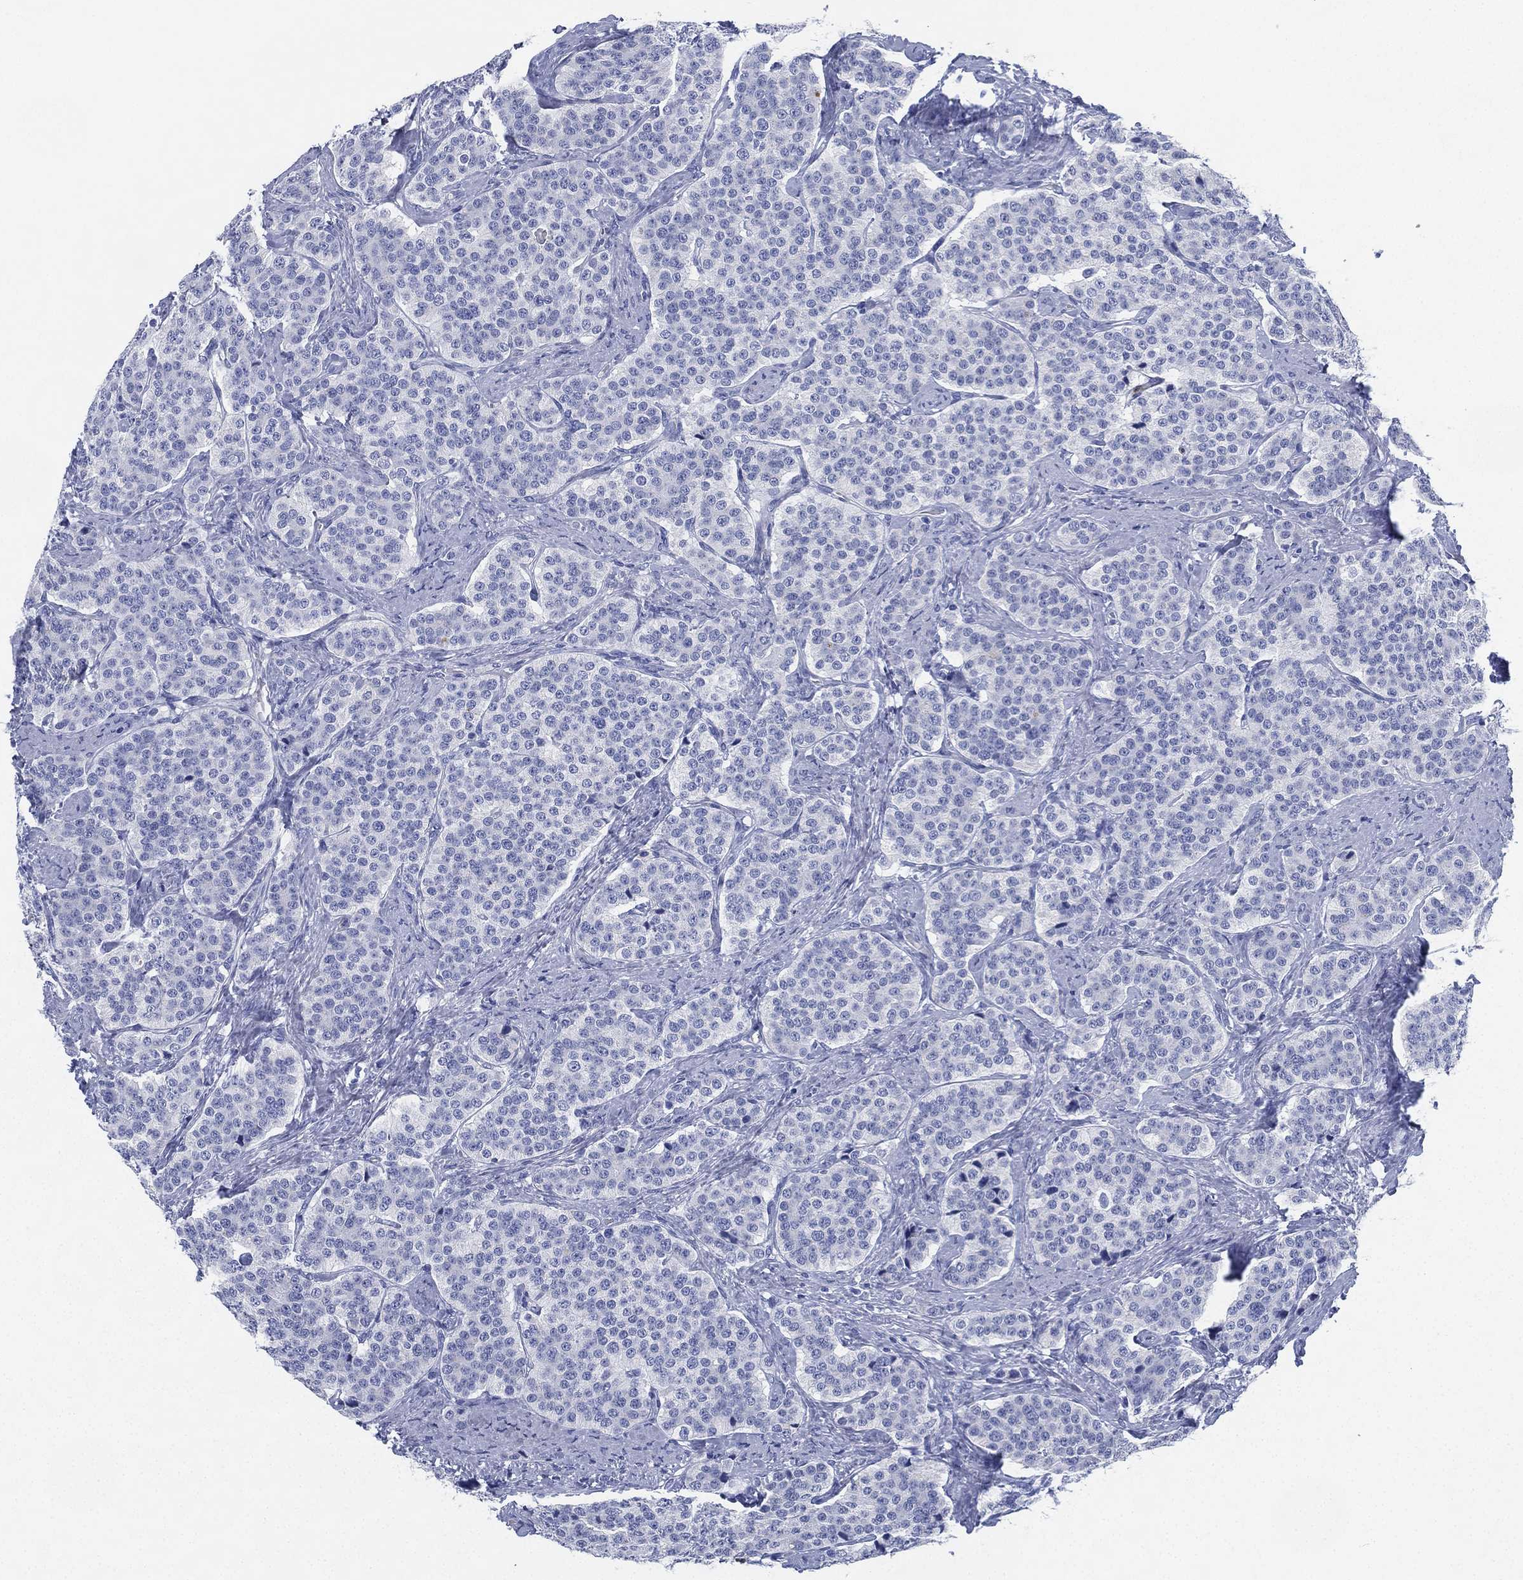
{"staining": {"intensity": "negative", "quantity": "none", "location": "none"}, "tissue": "carcinoid", "cell_type": "Tumor cells", "image_type": "cancer", "snomed": [{"axis": "morphology", "description": "Carcinoid, malignant, NOS"}, {"axis": "topography", "description": "Small intestine"}], "caption": "Immunohistochemical staining of malignant carcinoid reveals no significant expression in tumor cells.", "gene": "DEFB121", "patient": {"sex": "female", "age": 58}}